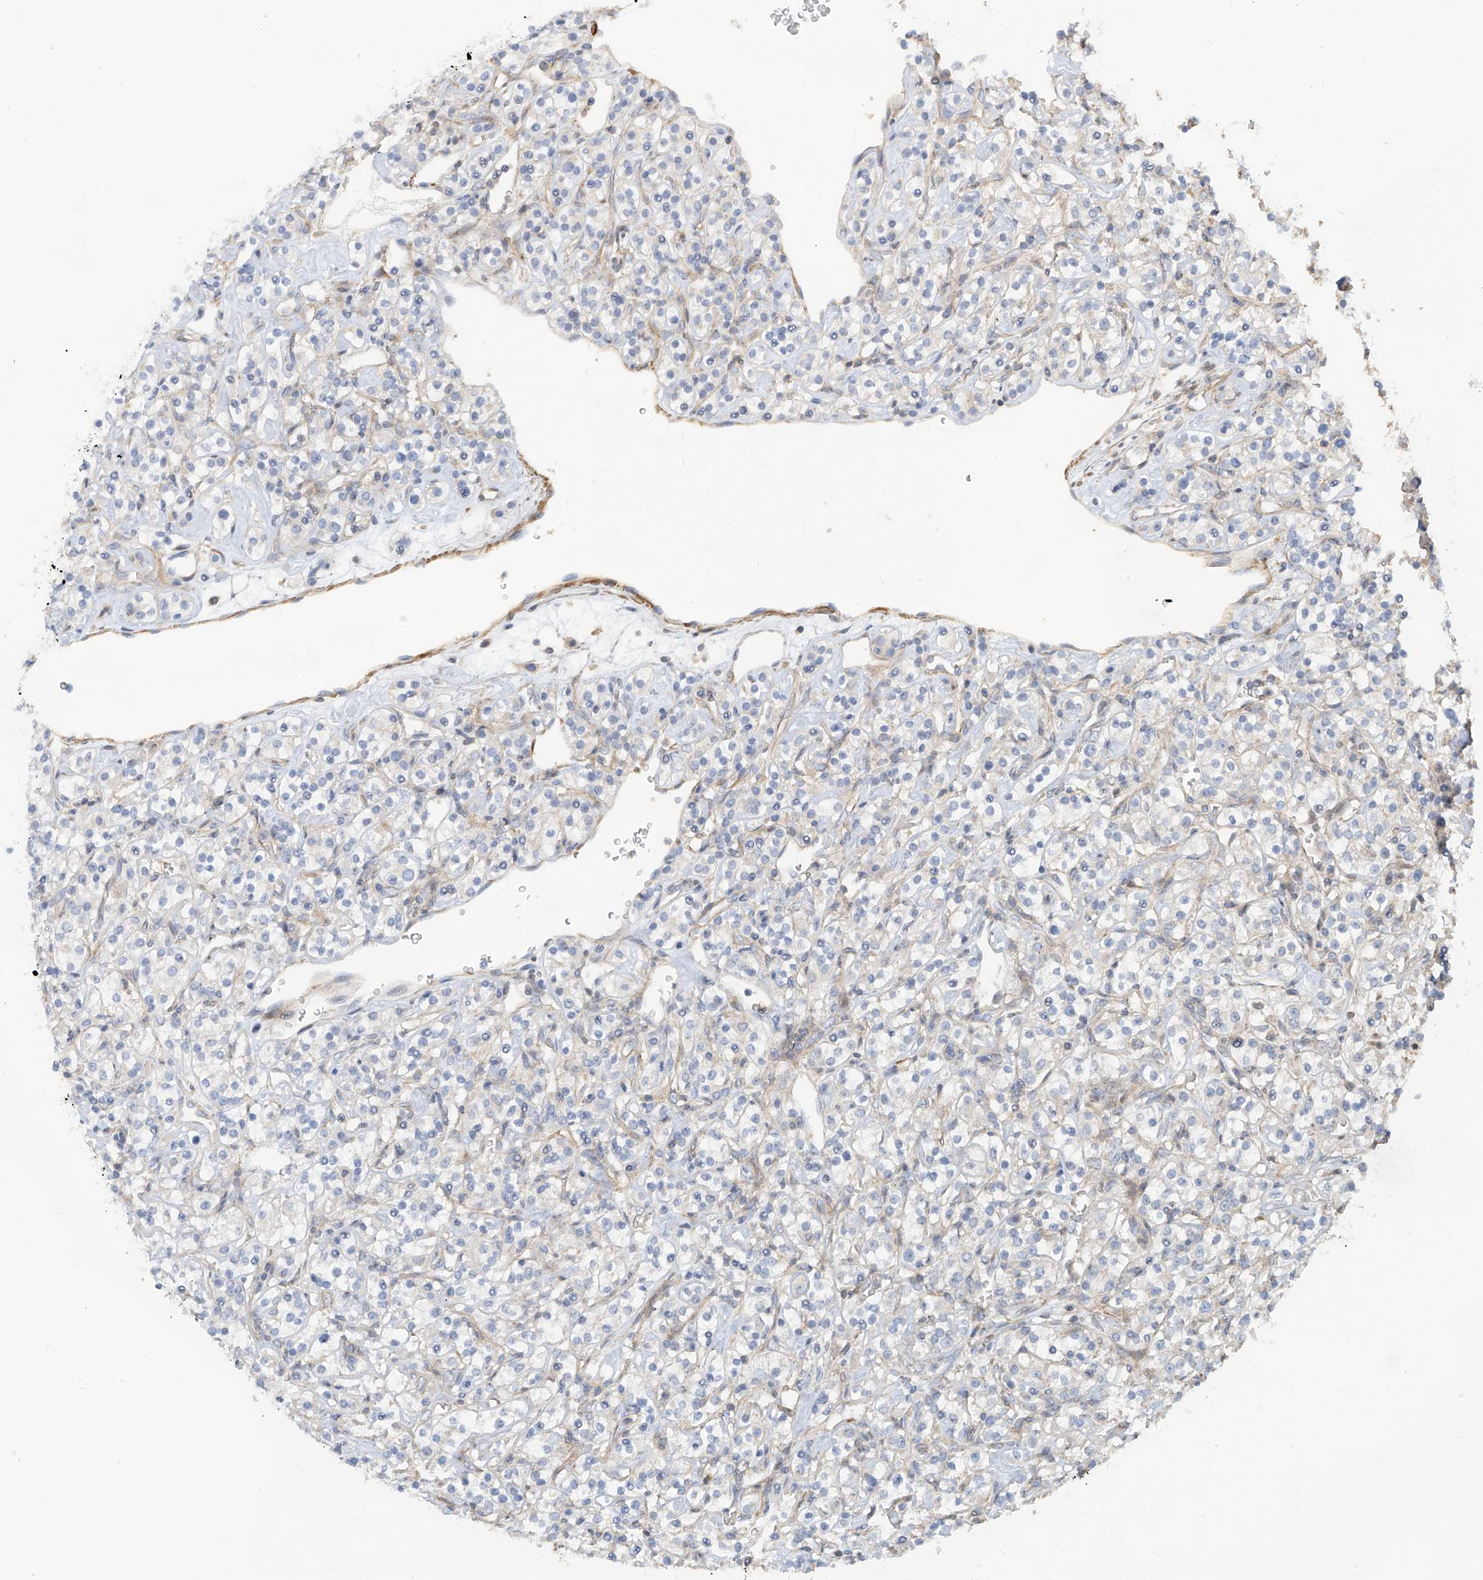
{"staining": {"intensity": "negative", "quantity": "none", "location": "none"}, "tissue": "renal cancer", "cell_type": "Tumor cells", "image_type": "cancer", "snomed": [{"axis": "morphology", "description": "Adenocarcinoma, NOS"}, {"axis": "topography", "description": "Kidney"}], "caption": "Immunohistochemistry (IHC) of renal adenocarcinoma demonstrates no positivity in tumor cells.", "gene": "SLC43A3", "patient": {"sex": "male", "age": 77}}